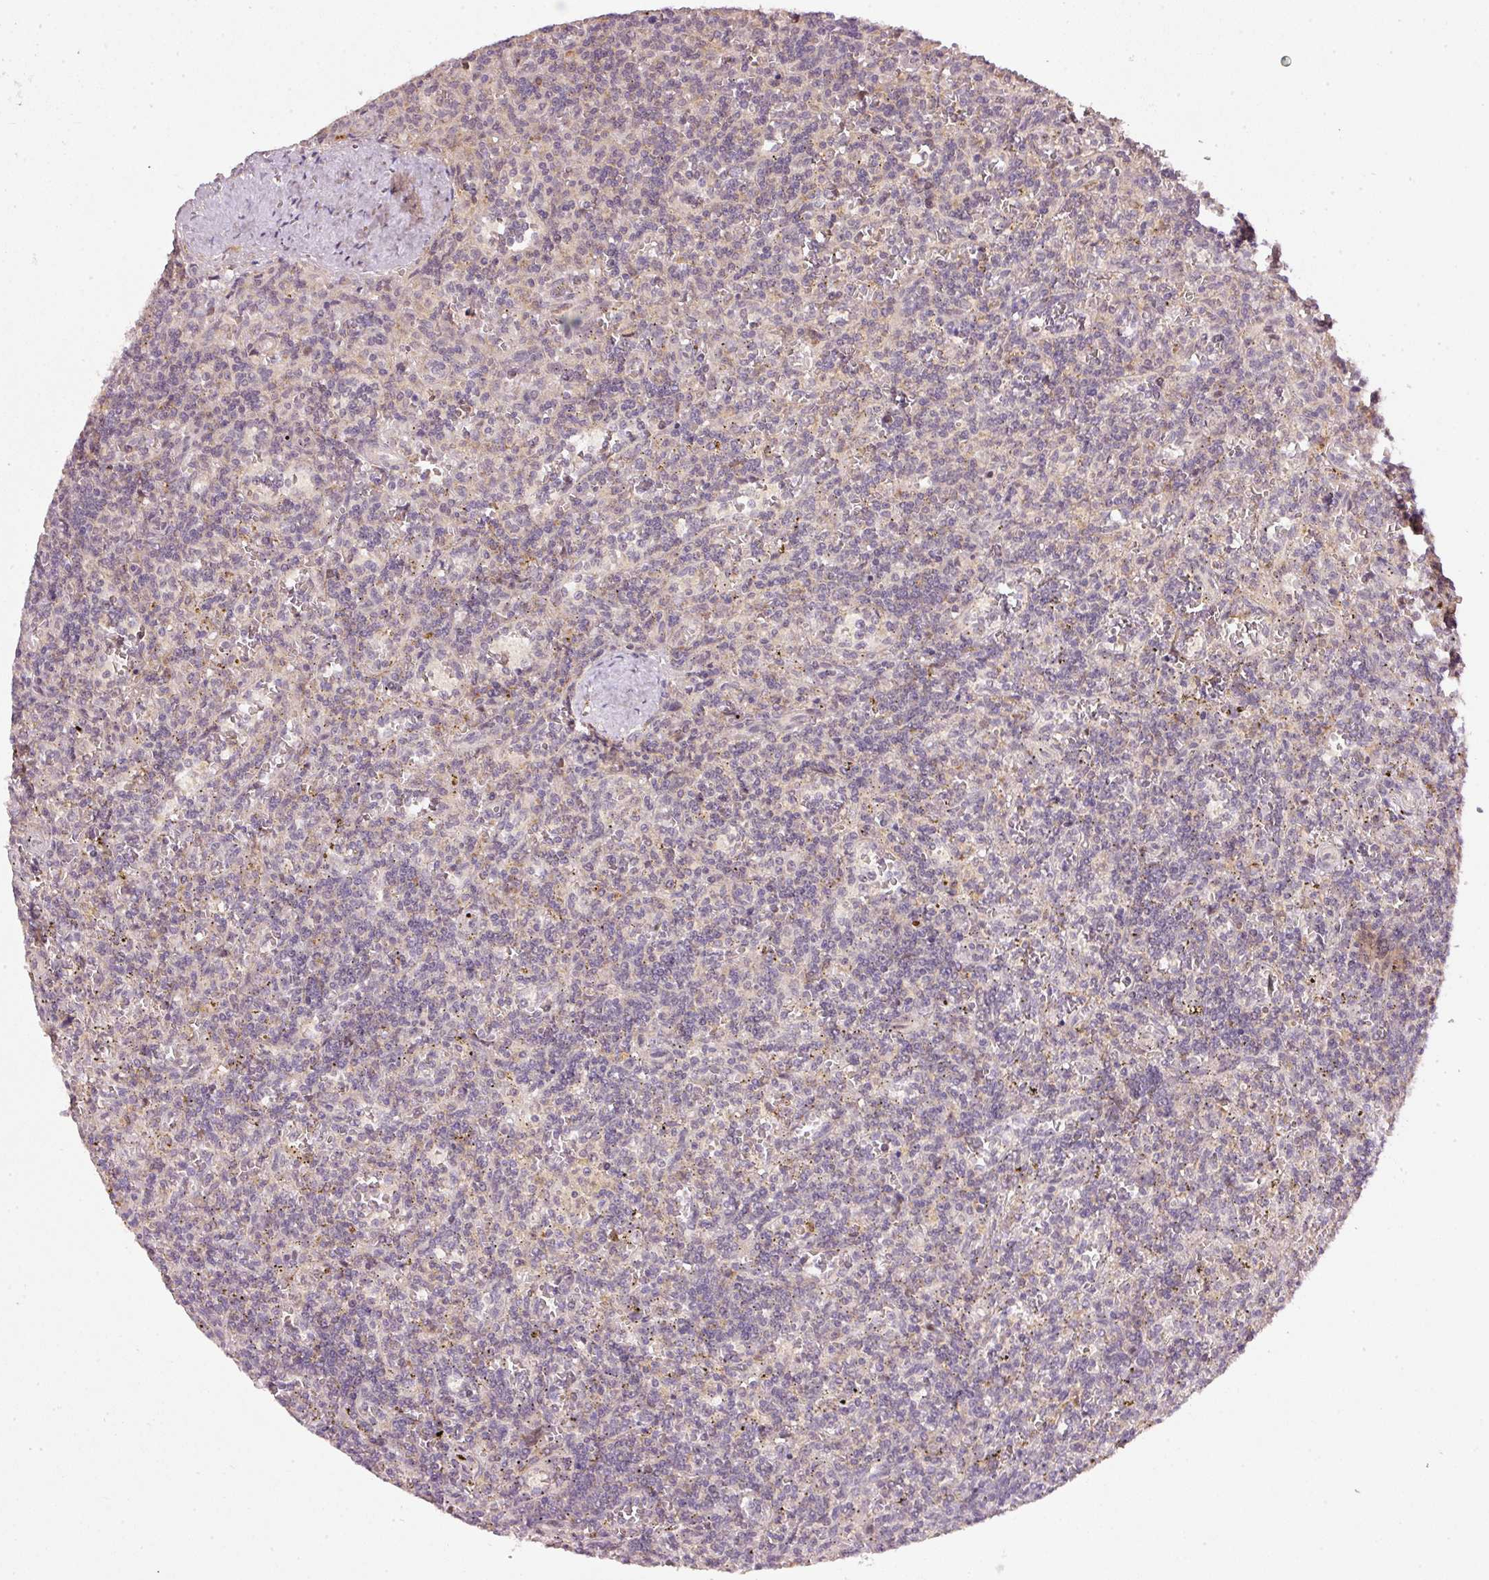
{"staining": {"intensity": "negative", "quantity": "none", "location": "none"}, "tissue": "lymphoma", "cell_type": "Tumor cells", "image_type": "cancer", "snomed": [{"axis": "morphology", "description": "Malignant lymphoma, non-Hodgkin's type, Low grade"}, {"axis": "topography", "description": "Spleen"}], "caption": "Immunohistochemical staining of human lymphoma exhibits no significant staining in tumor cells.", "gene": "PCDHB1", "patient": {"sex": "male", "age": 73}}